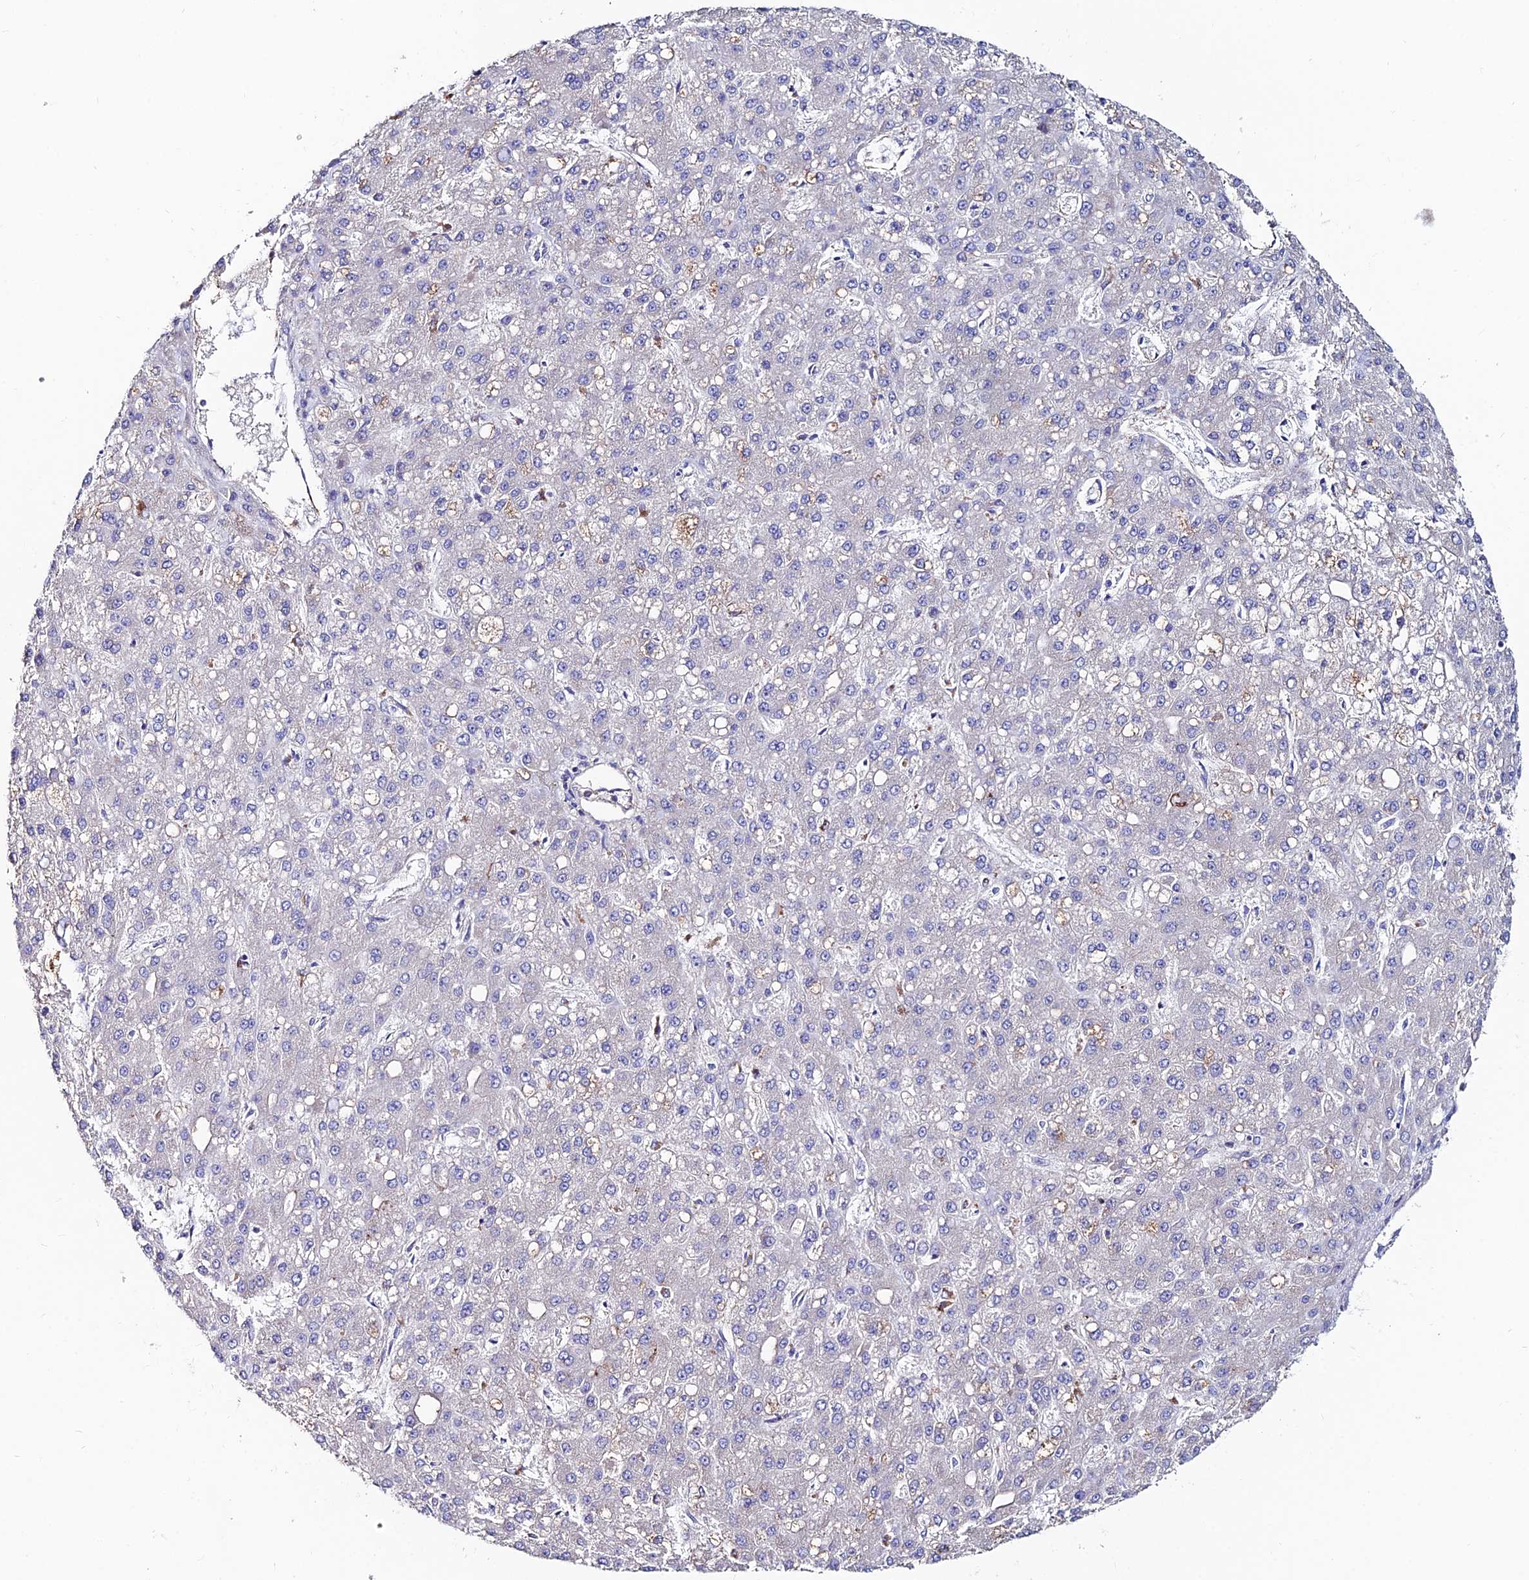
{"staining": {"intensity": "negative", "quantity": "none", "location": "none"}, "tissue": "liver cancer", "cell_type": "Tumor cells", "image_type": "cancer", "snomed": [{"axis": "morphology", "description": "Carcinoma, Hepatocellular, NOS"}, {"axis": "topography", "description": "Liver"}], "caption": "Liver cancer (hepatocellular carcinoma) stained for a protein using immunohistochemistry (IHC) shows no expression tumor cells.", "gene": "SLC25A16", "patient": {"sex": "male", "age": 67}}